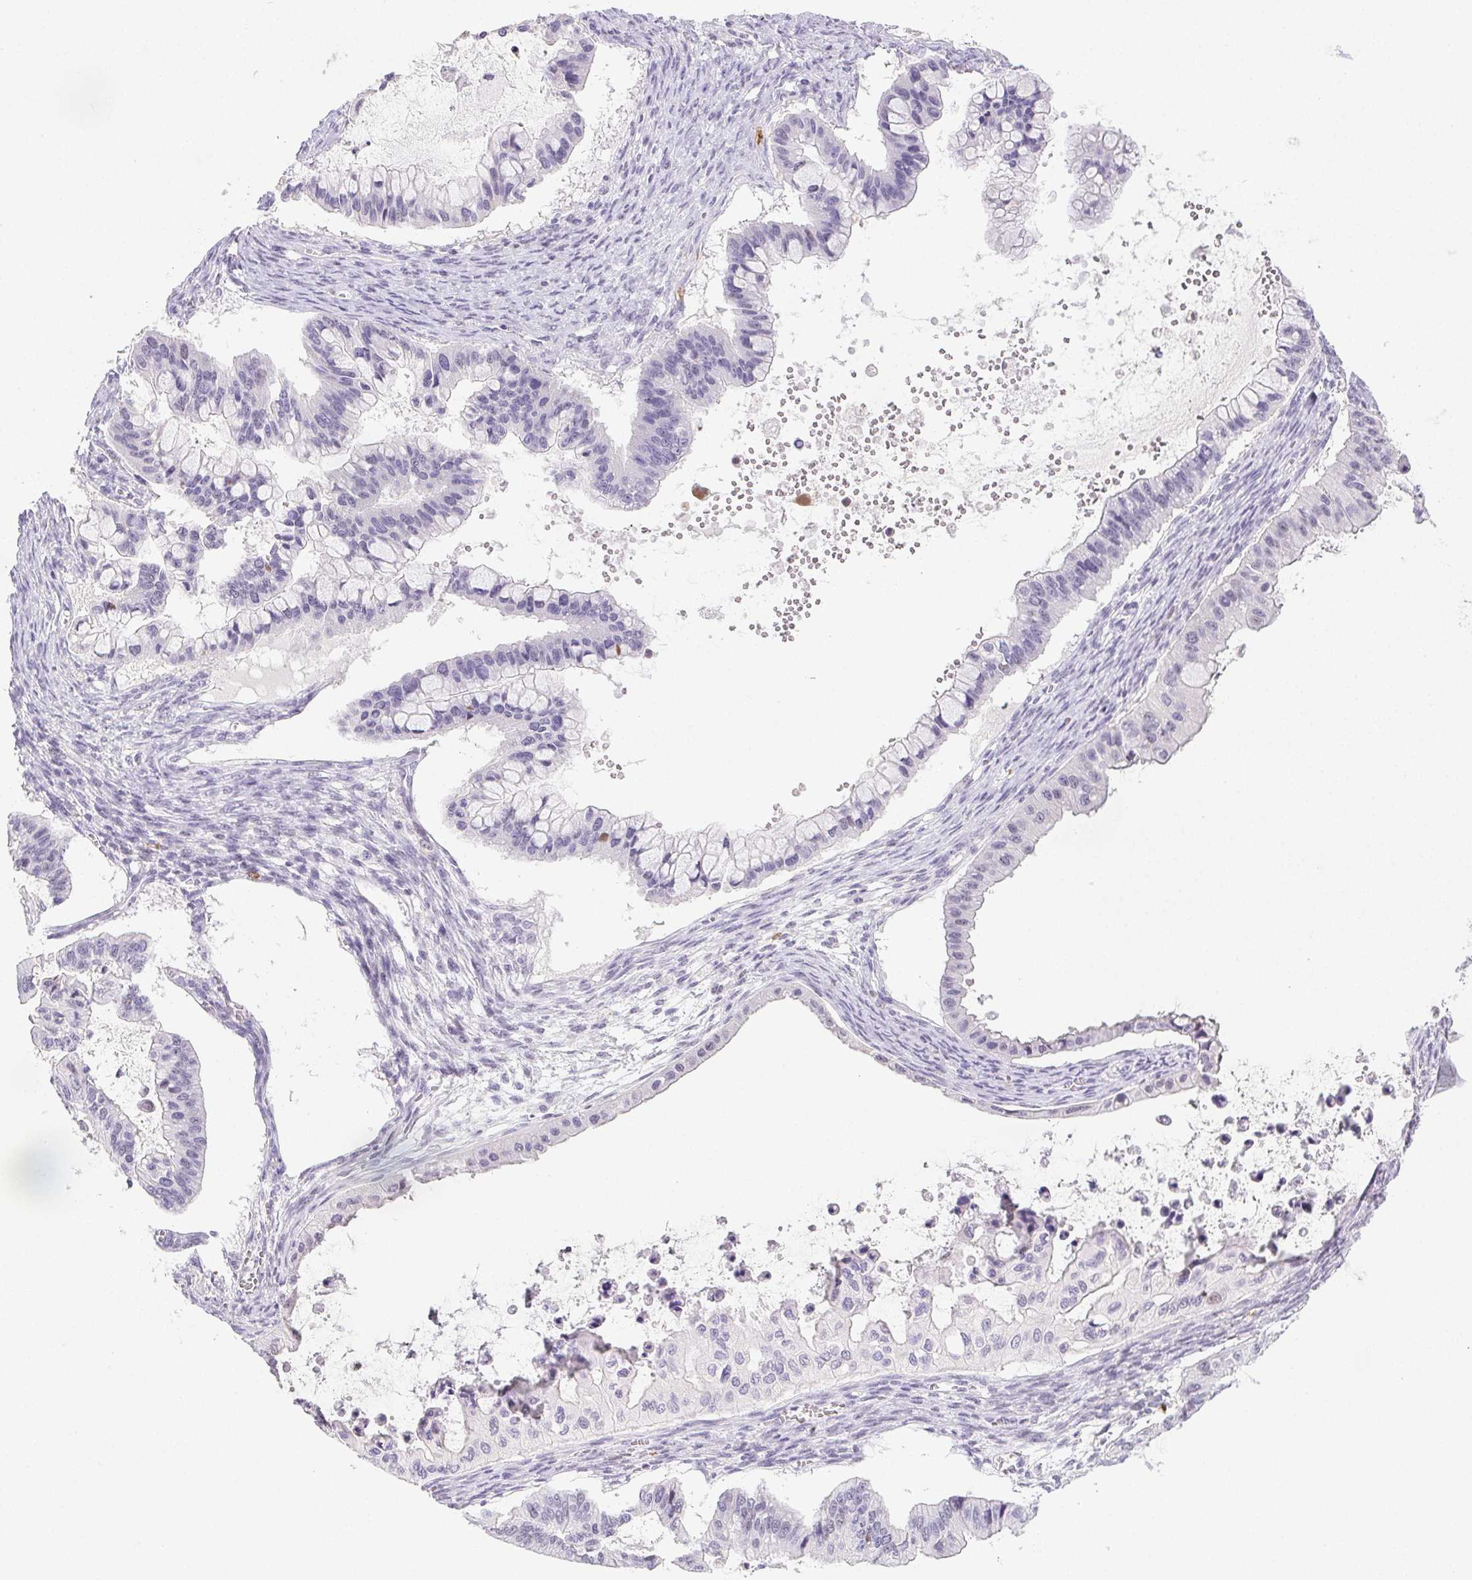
{"staining": {"intensity": "negative", "quantity": "none", "location": "none"}, "tissue": "ovarian cancer", "cell_type": "Tumor cells", "image_type": "cancer", "snomed": [{"axis": "morphology", "description": "Cystadenocarcinoma, mucinous, NOS"}, {"axis": "topography", "description": "Ovary"}], "caption": "Image shows no significant protein positivity in tumor cells of ovarian cancer.", "gene": "ST8SIA3", "patient": {"sex": "female", "age": 72}}